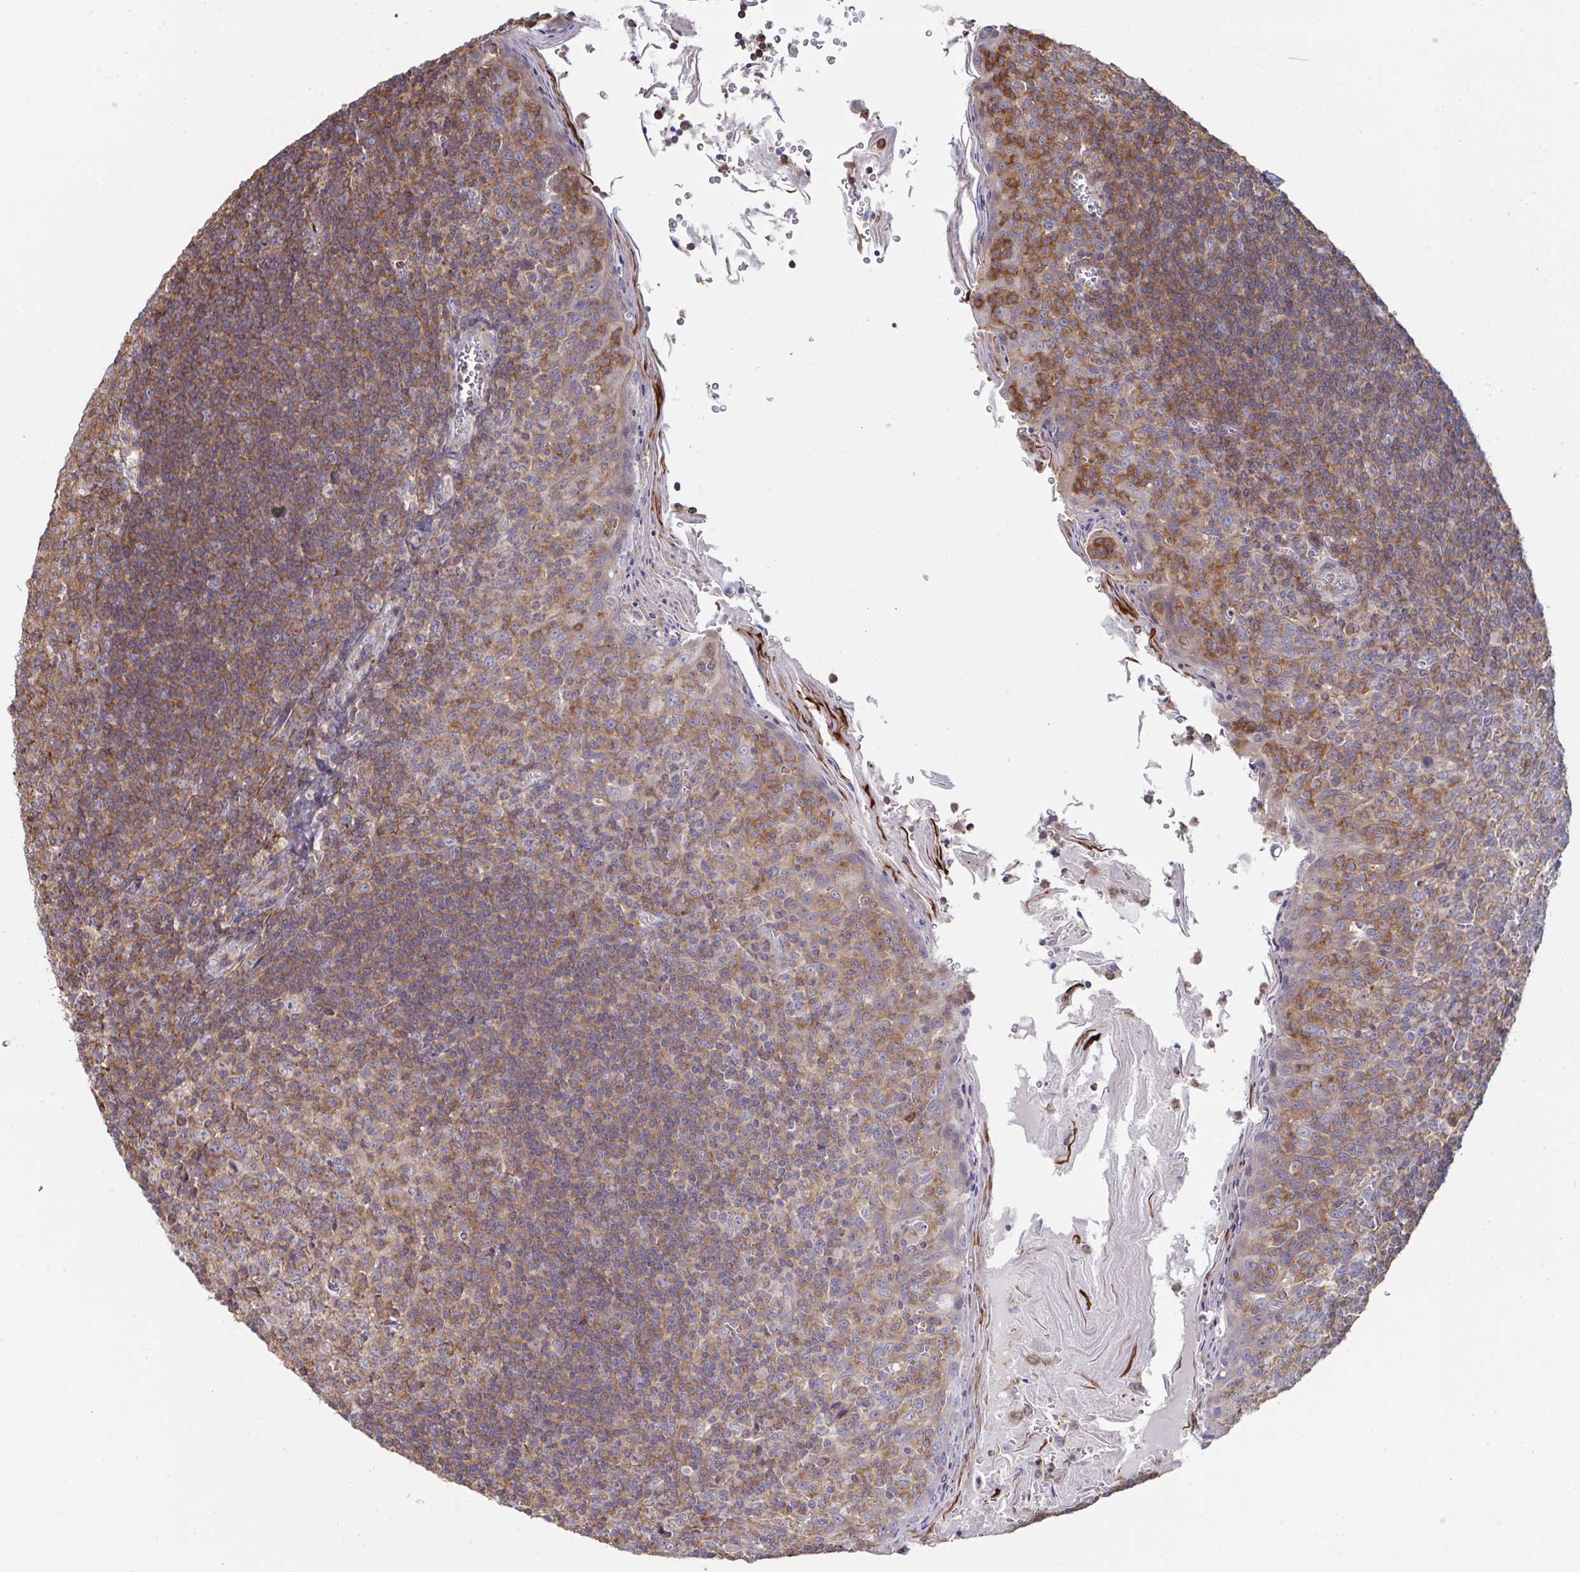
{"staining": {"intensity": "moderate", "quantity": ">75%", "location": "cytoplasmic/membranous"}, "tissue": "tonsil", "cell_type": "Germinal center cells", "image_type": "normal", "snomed": [{"axis": "morphology", "description": "Normal tissue, NOS"}, {"axis": "topography", "description": "Tonsil"}], "caption": "A histopathology image of tonsil stained for a protein demonstrates moderate cytoplasmic/membranous brown staining in germinal center cells.", "gene": "DZANK1", "patient": {"sex": "male", "age": 27}}